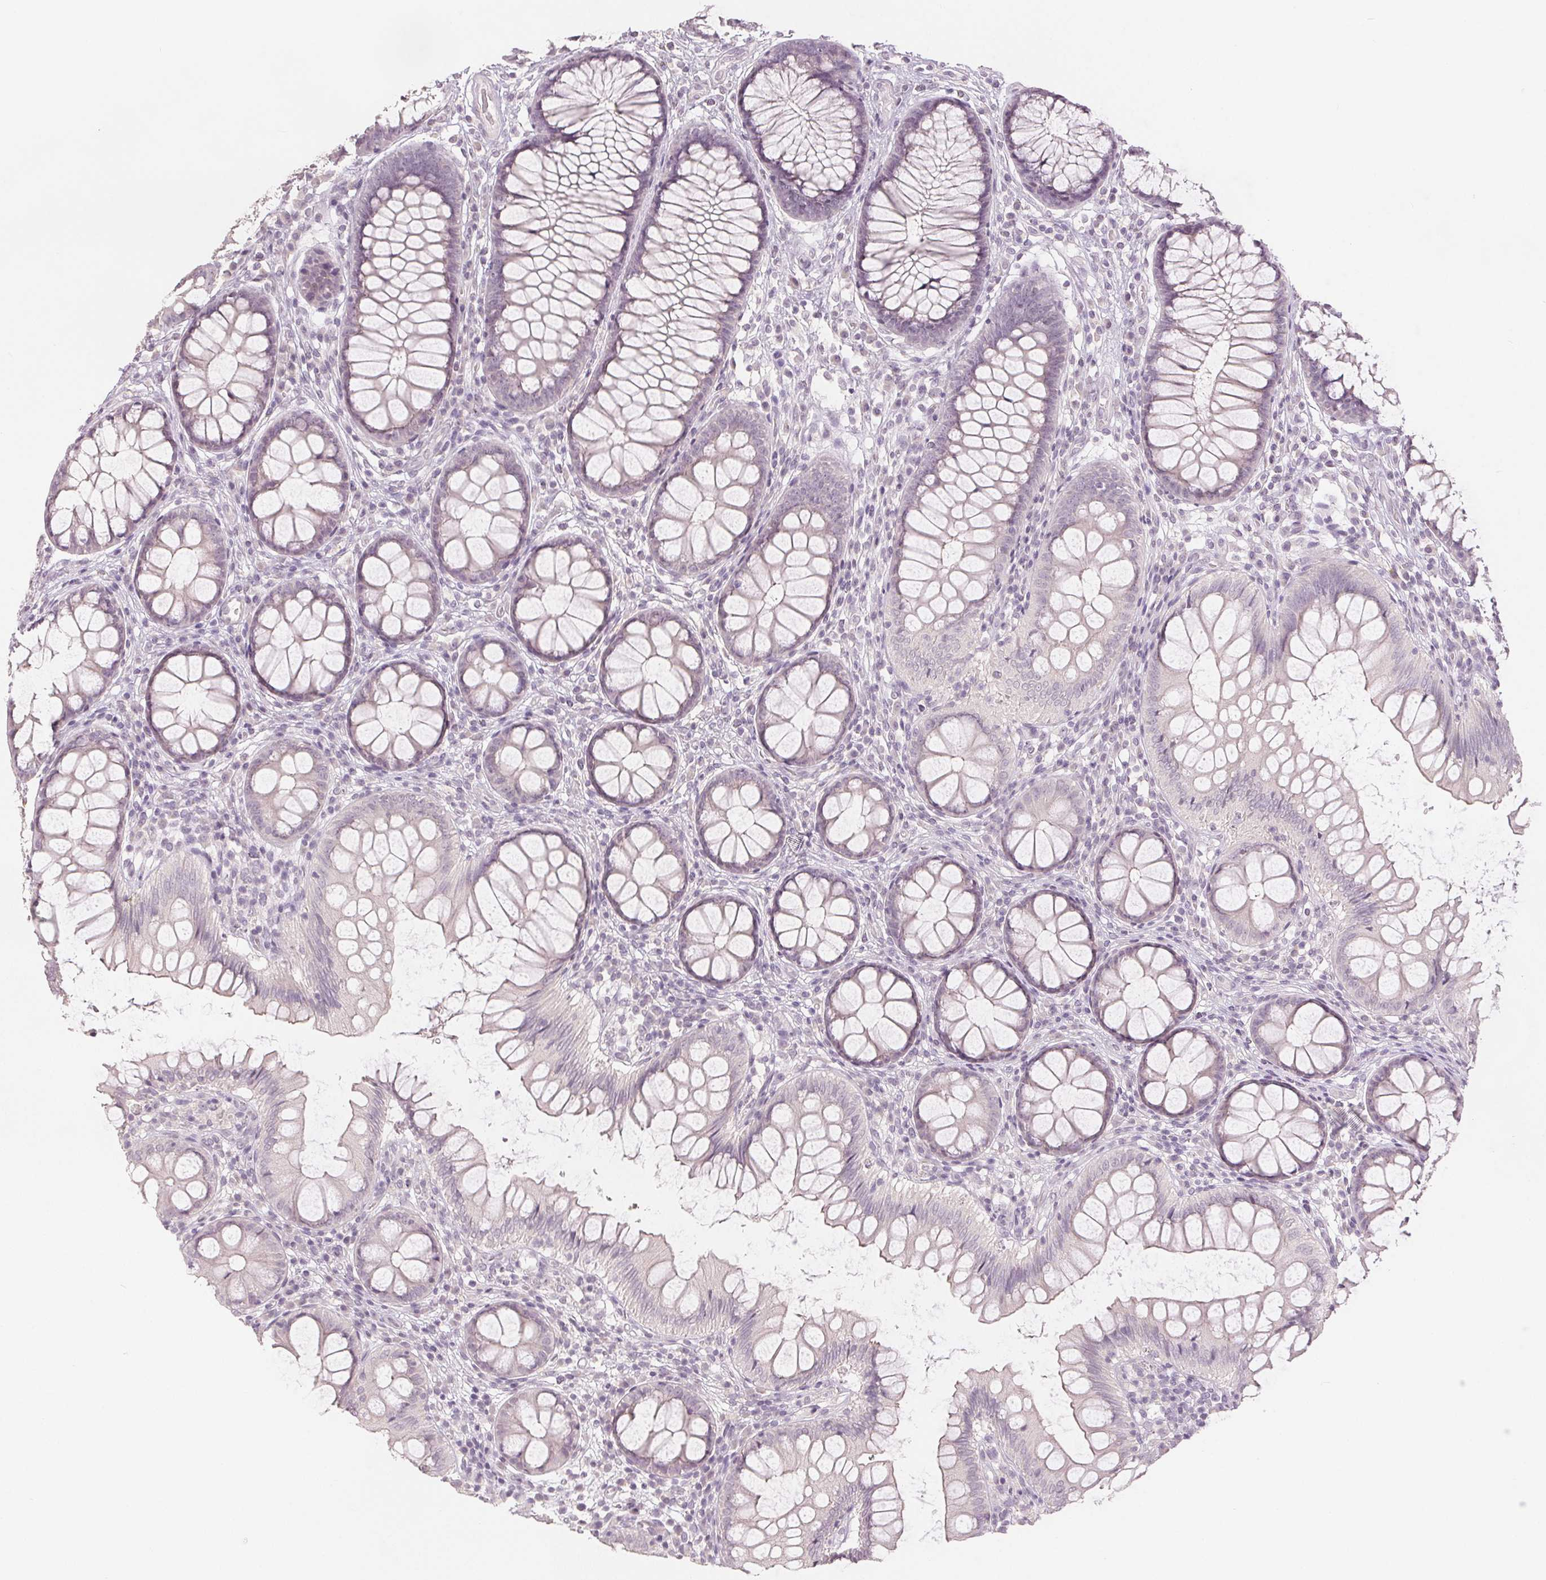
{"staining": {"intensity": "negative", "quantity": "none", "location": "none"}, "tissue": "colon", "cell_type": "Endothelial cells", "image_type": "normal", "snomed": [{"axis": "morphology", "description": "Normal tissue, NOS"}, {"axis": "morphology", "description": "Adenoma, NOS"}, {"axis": "topography", "description": "Soft tissue"}, {"axis": "topography", "description": "Colon"}], "caption": "The image shows no significant positivity in endothelial cells of colon.", "gene": "SLC27A5", "patient": {"sex": "male", "age": 47}}